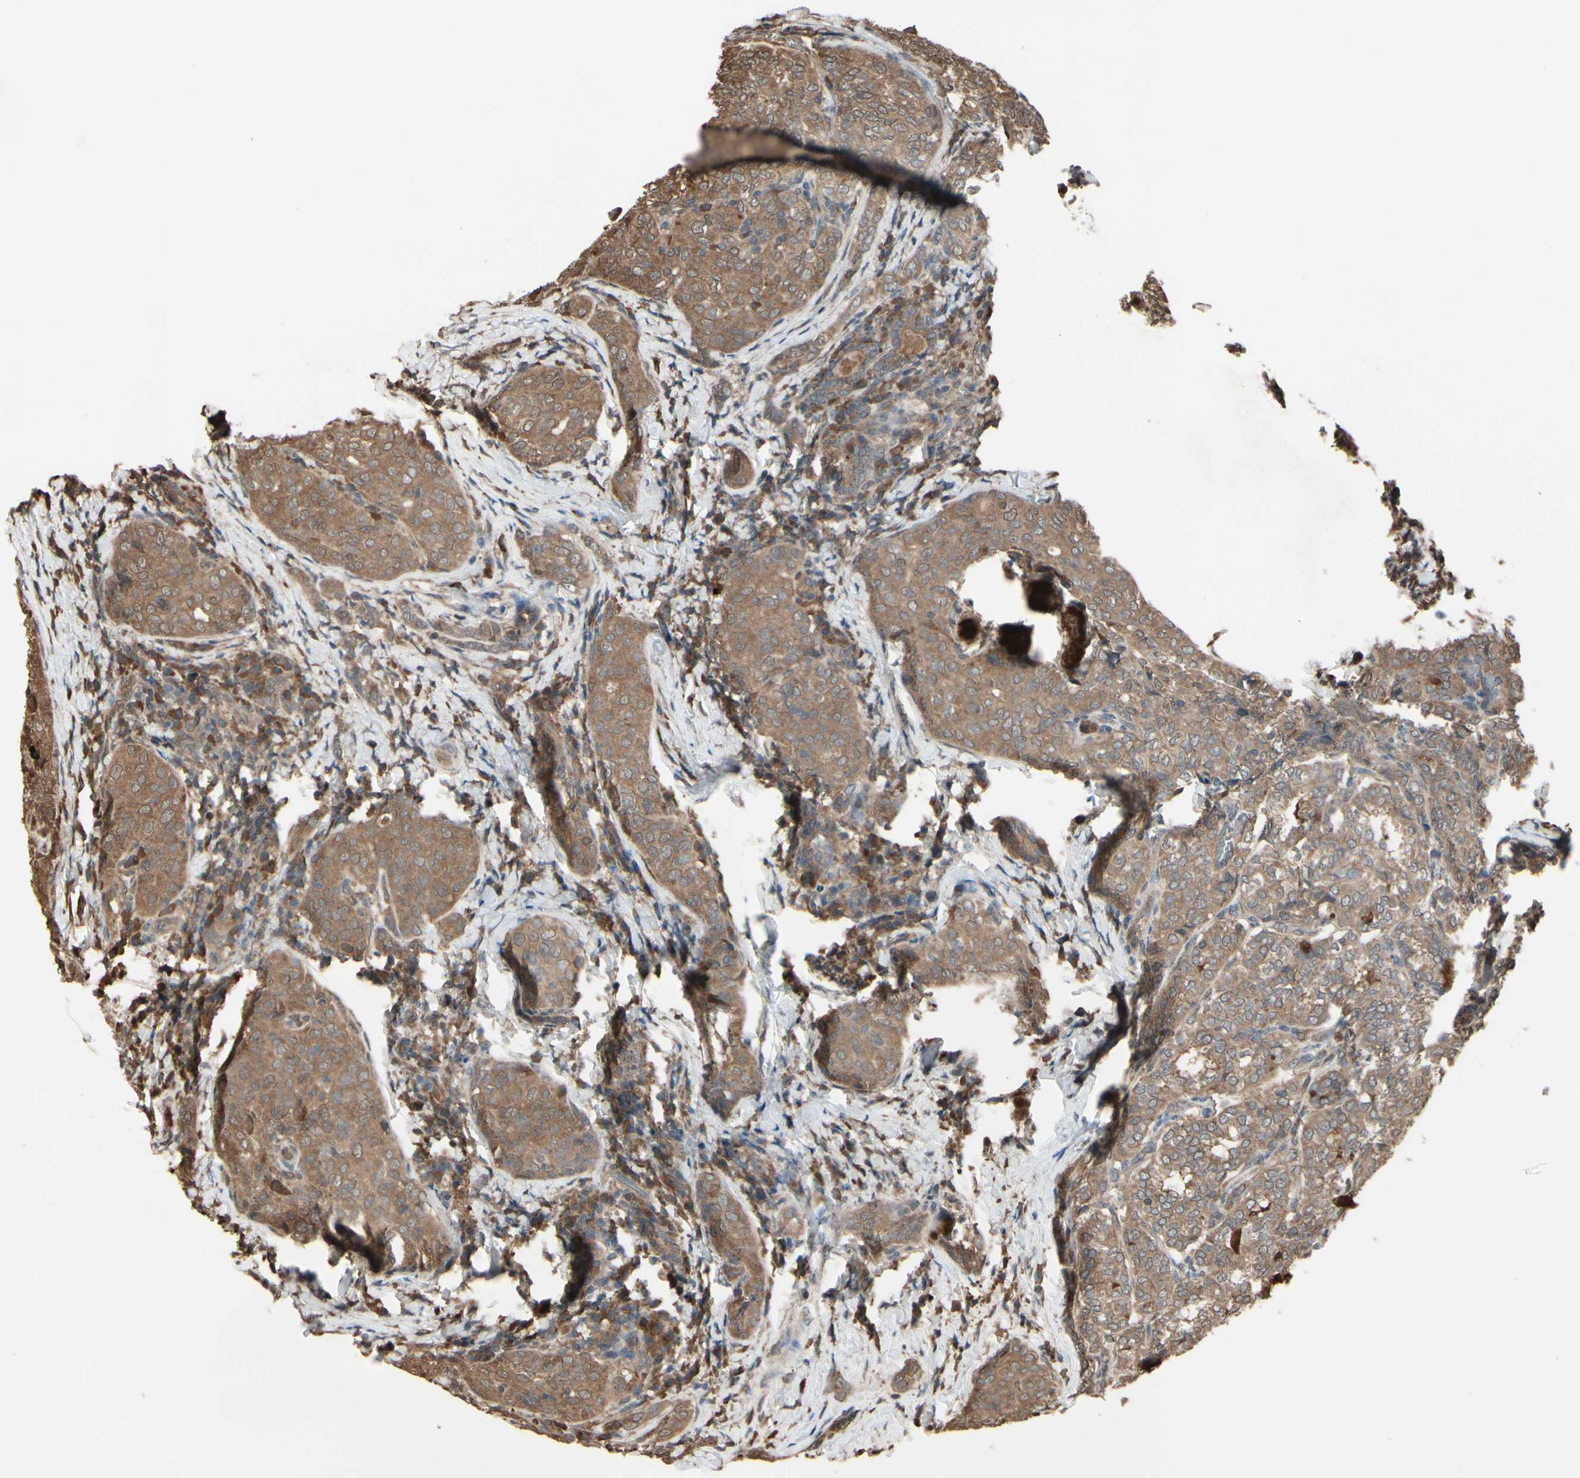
{"staining": {"intensity": "moderate", "quantity": ">75%", "location": "cytoplasmic/membranous"}, "tissue": "thyroid cancer", "cell_type": "Tumor cells", "image_type": "cancer", "snomed": [{"axis": "morphology", "description": "Normal tissue, NOS"}, {"axis": "morphology", "description": "Papillary adenocarcinoma, NOS"}, {"axis": "topography", "description": "Thyroid gland"}], "caption": "Immunohistochemistry (IHC) image of neoplastic tissue: human thyroid cancer (papillary adenocarcinoma) stained using immunohistochemistry demonstrates medium levels of moderate protein expression localized specifically in the cytoplasmic/membranous of tumor cells, appearing as a cytoplasmic/membranous brown color.", "gene": "PNPLA7", "patient": {"sex": "female", "age": 30}}